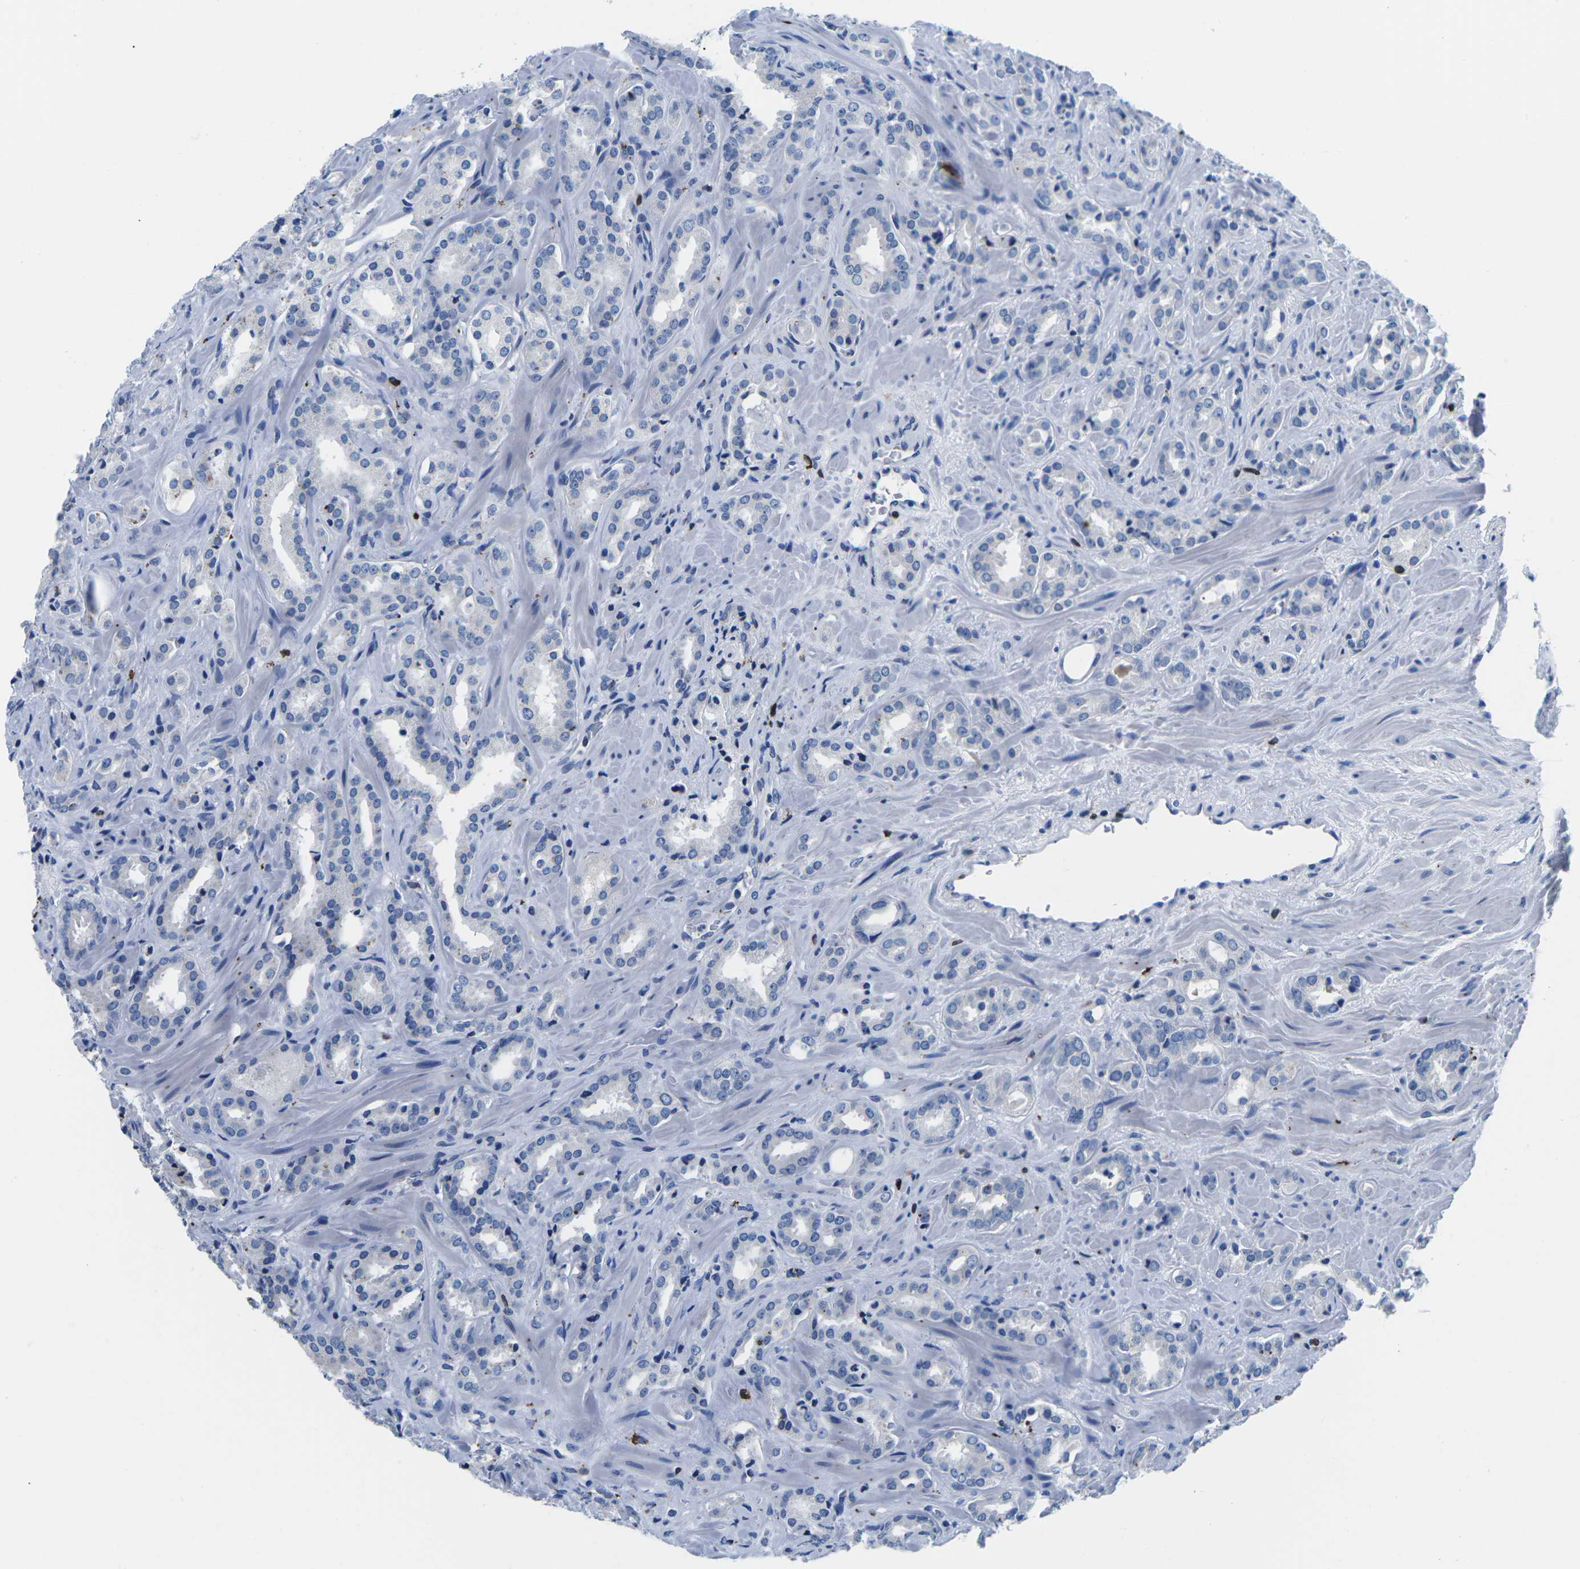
{"staining": {"intensity": "negative", "quantity": "none", "location": "none"}, "tissue": "prostate cancer", "cell_type": "Tumor cells", "image_type": "cancer", "snomed": [{"axis": "morphology", "description": "Adenocarcinoma, High grade"}, {"axis": "topography", "description": "Prostate"}], "caption": "High magnification brightfield microscopy of prostate adenocarcinoma (high-grade) stained with DAB (3,3'-diaminobenzidine) (brown) and counterstained with hematoxylin (blue): tumor cells show no significant positivity. The staining is performed using DAB (3,3'-diaminobenzidine) brown chromogen with nuclei counter-stained in using hematoxylin.", "gene": "CTSW", "patient": {"sex": "male", "age": 64}}